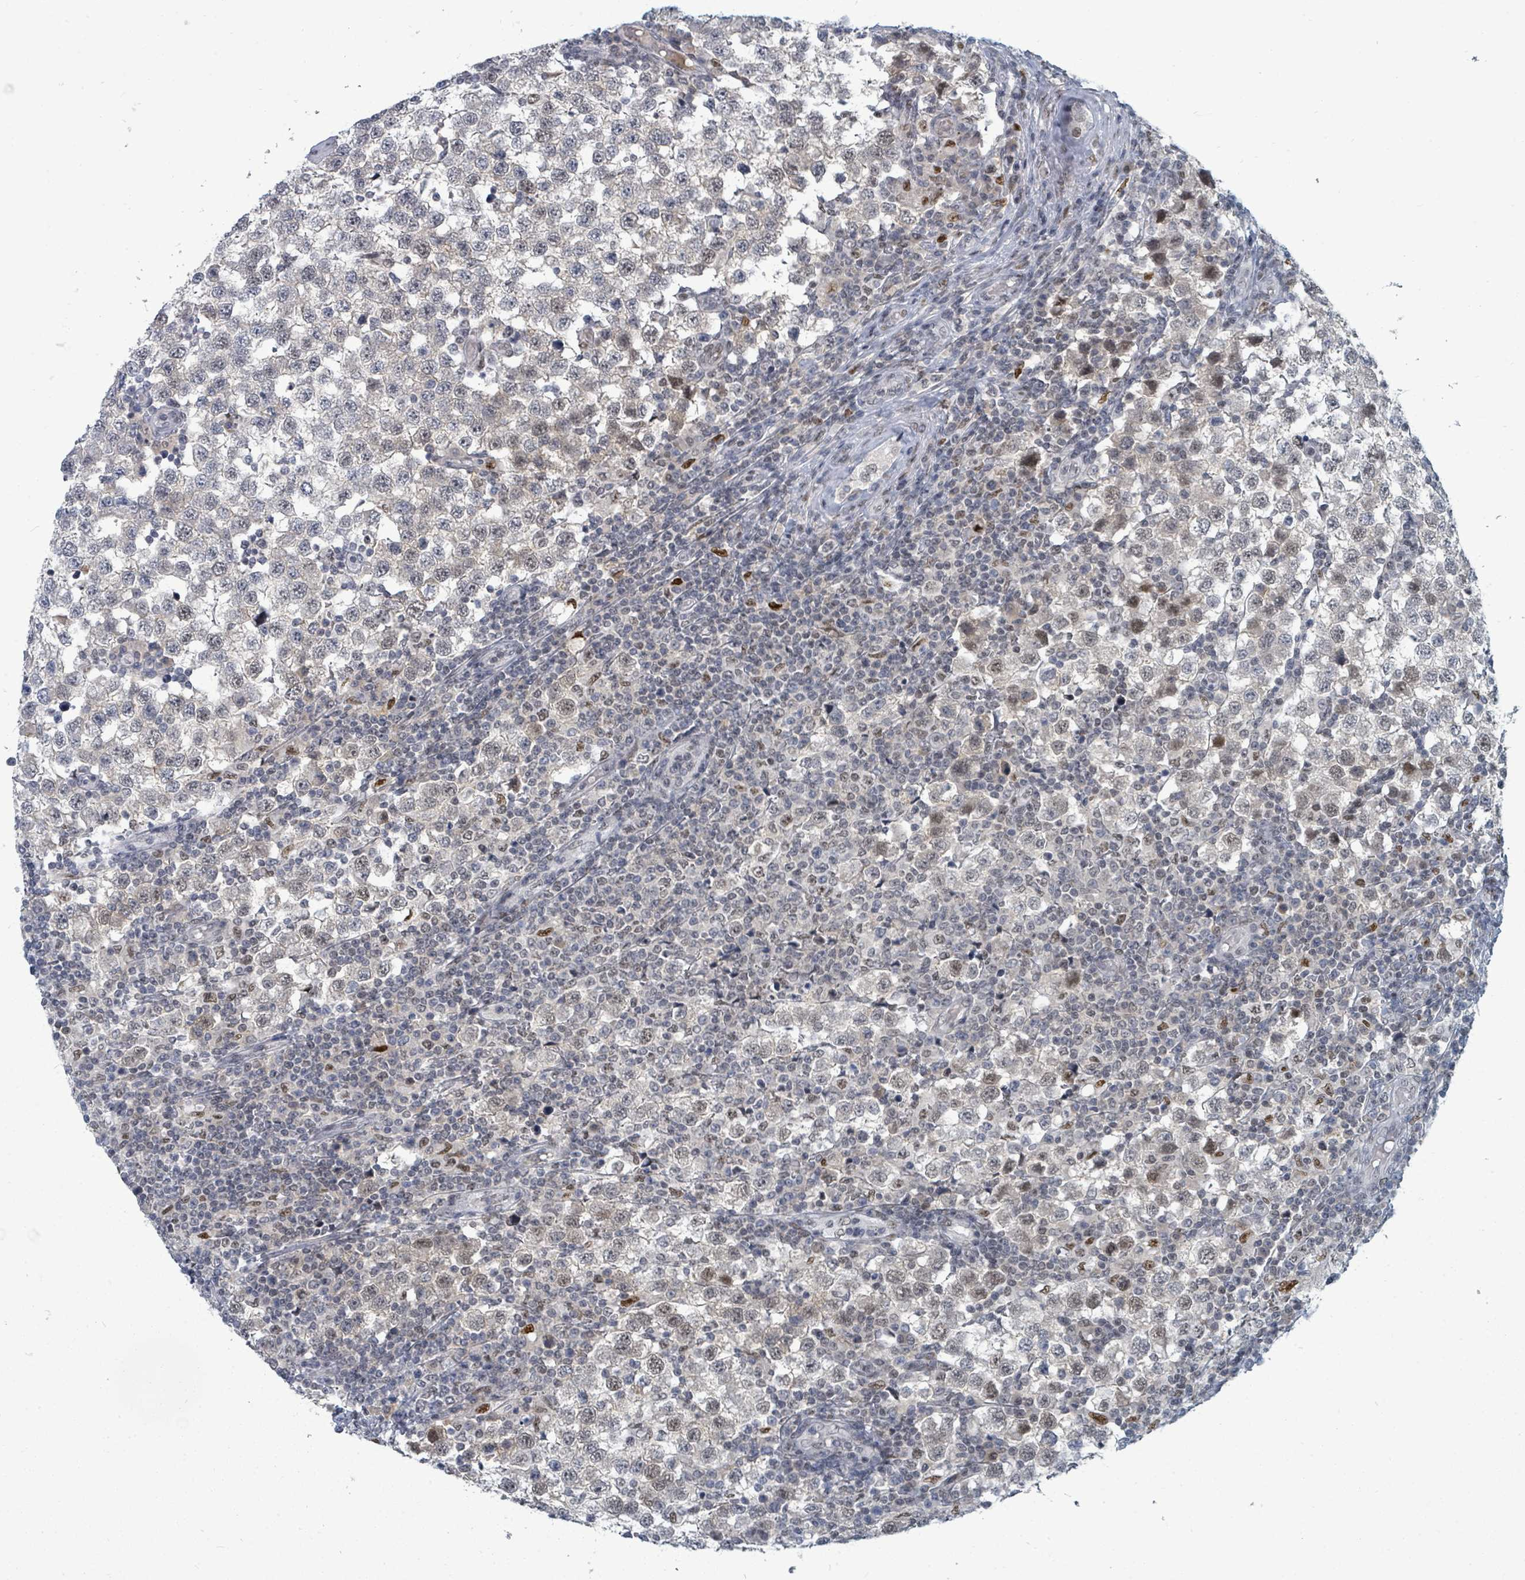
{"staining": {"intensity": "moderate", "quantity": "25%-75%", "location": "nuclear"}, "tissue": "testis cancer", "cell_type": "Tumor cells", "image_type": "cancer", "snomed": [{"axis": "morphology", "description": "Seminoma, NOS"}, {"axis": "topography", "description": "Testis"}], "caption": "Seminoma (testis) tissue displays moderate nuclear staining in about 25%-75% of tumor cells (DAB IHC with brightfield microscopy, high magnification).", "gene": "UCK1", "patient": {"sex": "male", "age": 34}}